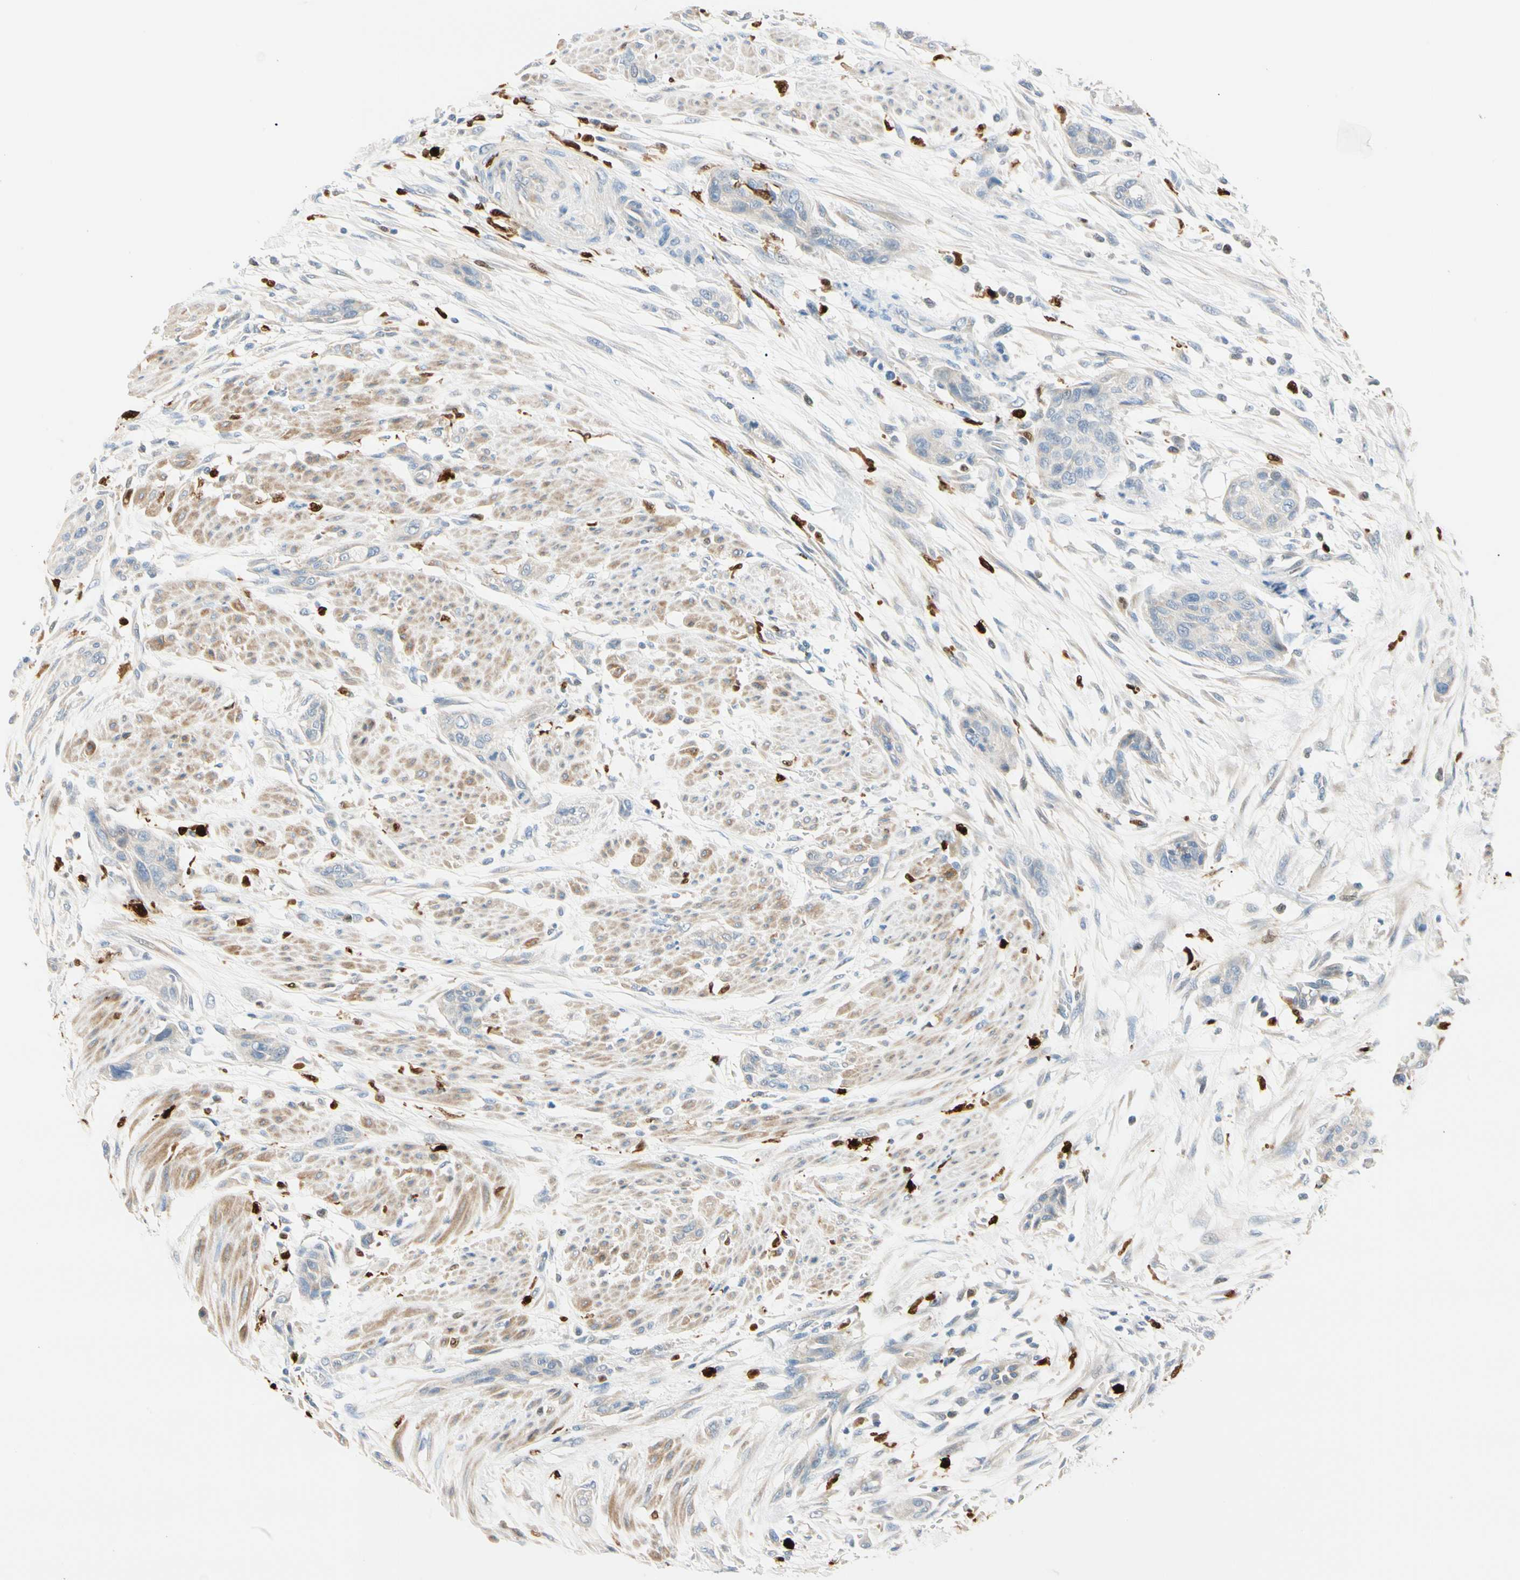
{"staining": {"intensity": "weak", "quantity": "<25%", "location": "cytoplasmic/membranous"}, "tissue": "urothelial cancer", "cell_type": "Tumor cells", "image_type": "cancer", "snomed": [{"axis": "morphology", "description": "Urothelial carcinoma, High grade"}, {"axis": "topography", "description": "Urinary bladder"}], "caption": "Immunohistochemistry histopathology image of neoplastic tissue: human urothelial cancer stained with DAB (3,3'-diaminobenzidine) demonstrates no significant protein expression in tumor cells.", "gene": "TRAF5", "patient": {"sex": "male", "age": 35}}